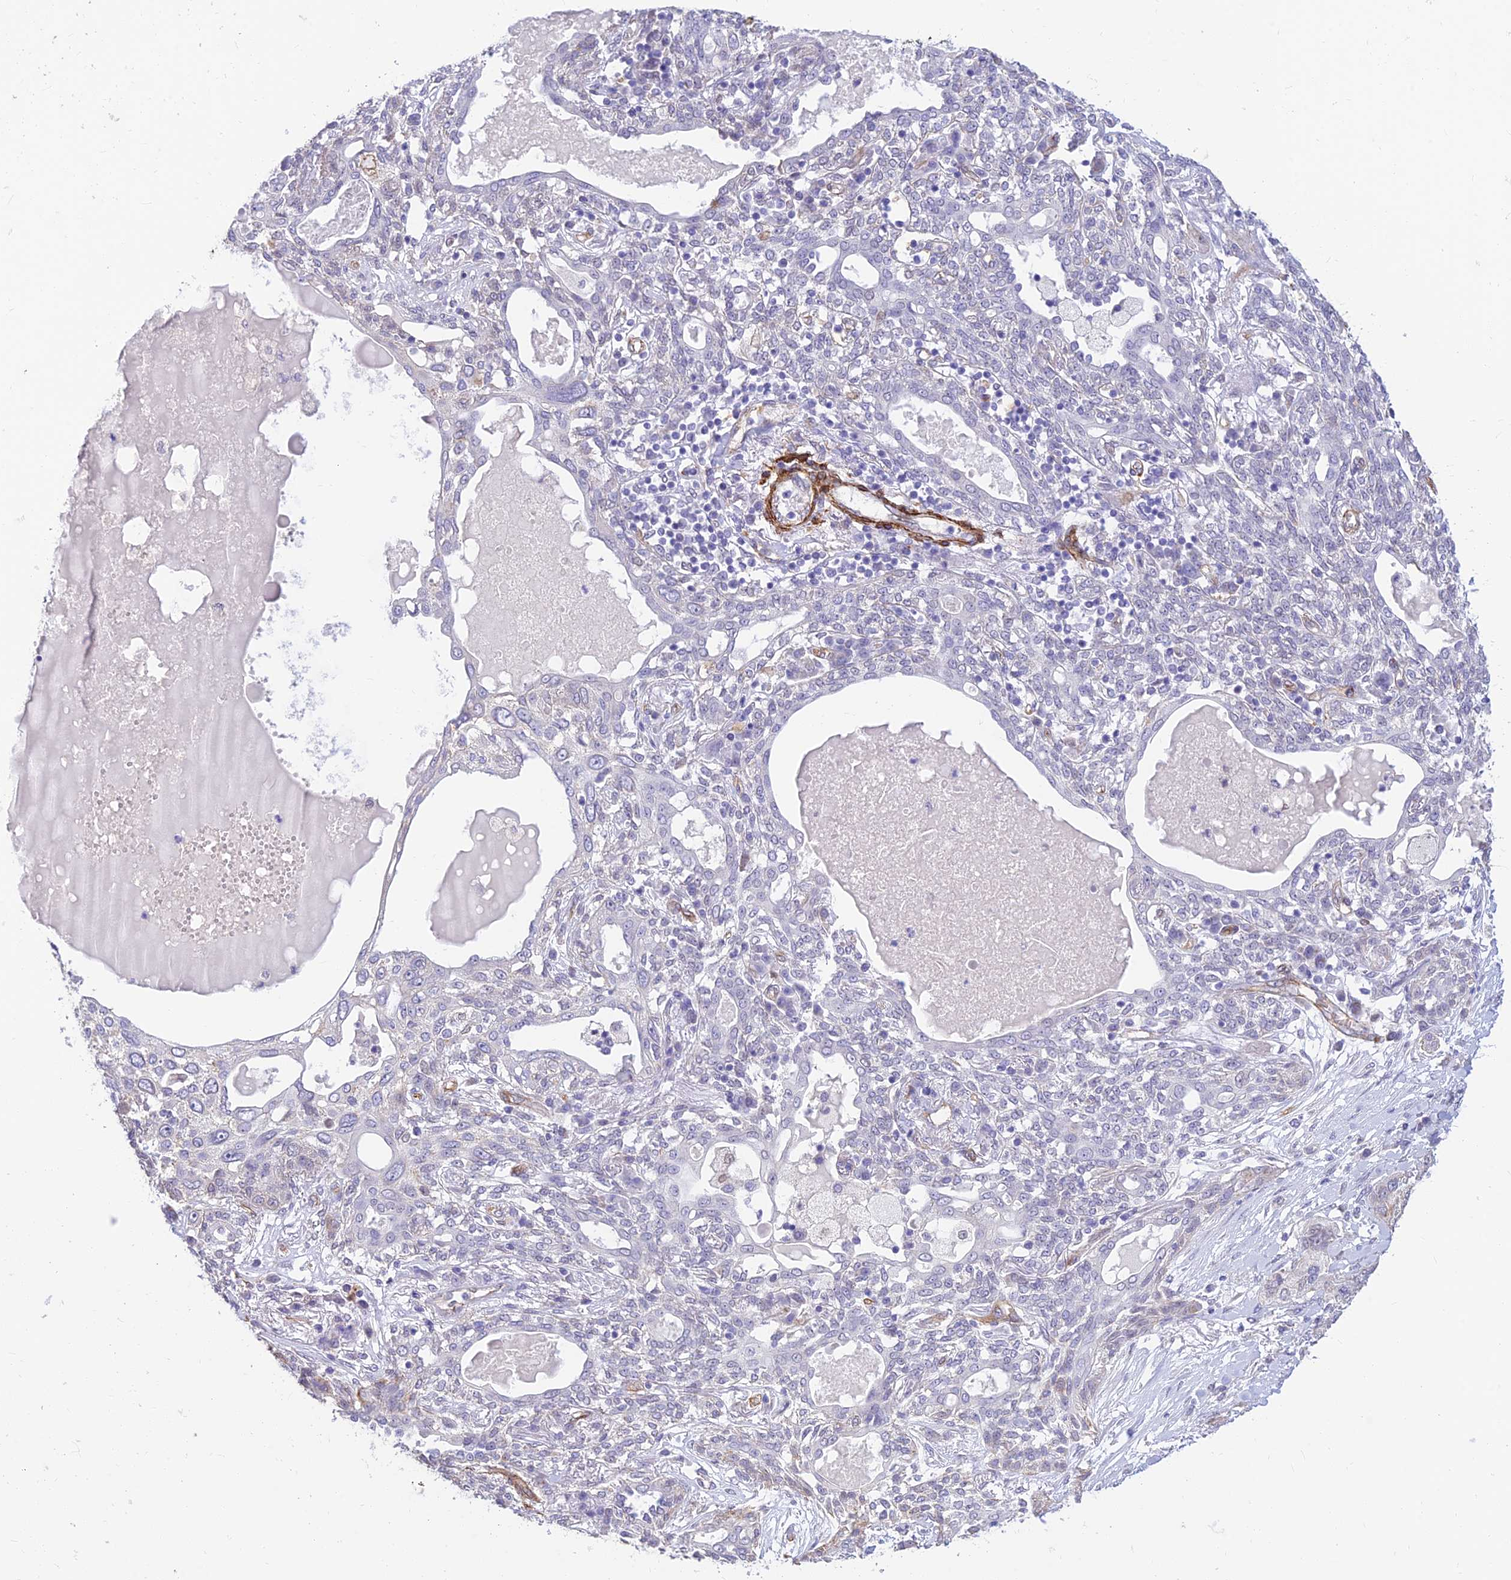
{"staining": {"intensity": "negative", "quantity": "none", "location": "none"}, "tissue": "lung cancer", "cell_type": "Tumor cells", "image_type": "cancer", "snomed": [{"axis": "morphology", "description": "Squamous cell carcinoma, NOS"}, {"axis": "topography", "description": "Lung"}], "caption": "Immunohistochemistry (IHC) histopathology image of human lung cancer (squamous cell carcinoma) stained for a protein (brown), which shows no positivity in tumor cells.", "gene": "ALDH1L2", "patient": {"sex": "female", "age": 70}}